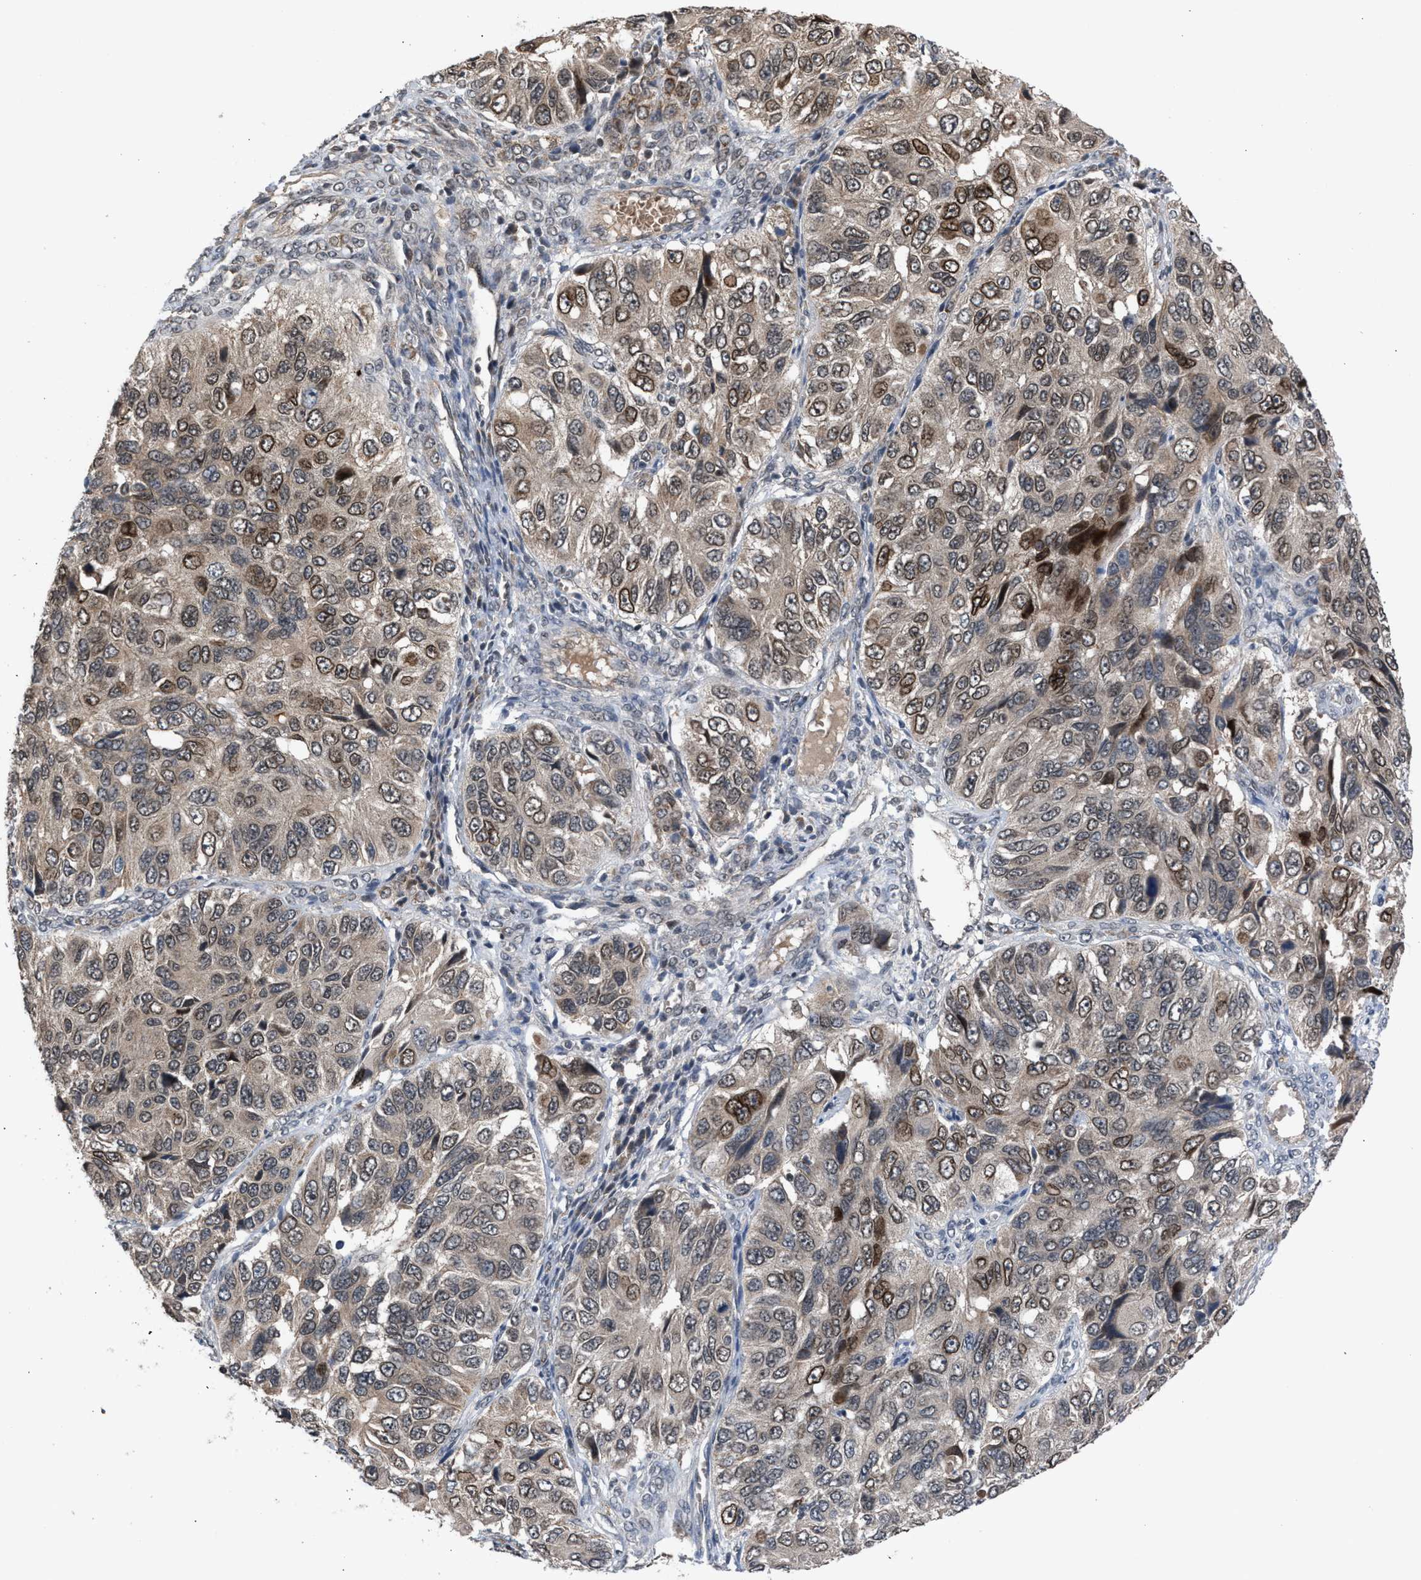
{"staining": {"intensity": "weak", "quantity": ">75%", "location": "cytoplasmic/membranous,nuclear"}, "tissue": "ovarian cancer", "cell_type": "Tumor cells", "image_type": "cancer", "snomed": [{"axis": "morphology", "description": "Carcinoma, endometroid"}, {"axis": "topography", "description": "Ovary"}], "caption": "A brown stain labels weak cytoplasmic/membranous and nuclear positivity of a protein in endometroid carcinoma (ovarian) tumor cells. (IHC, brightfield microscopy, high magnification).", "gene": "C9orf78", "patient": {"sex": "female", "age": 51}}